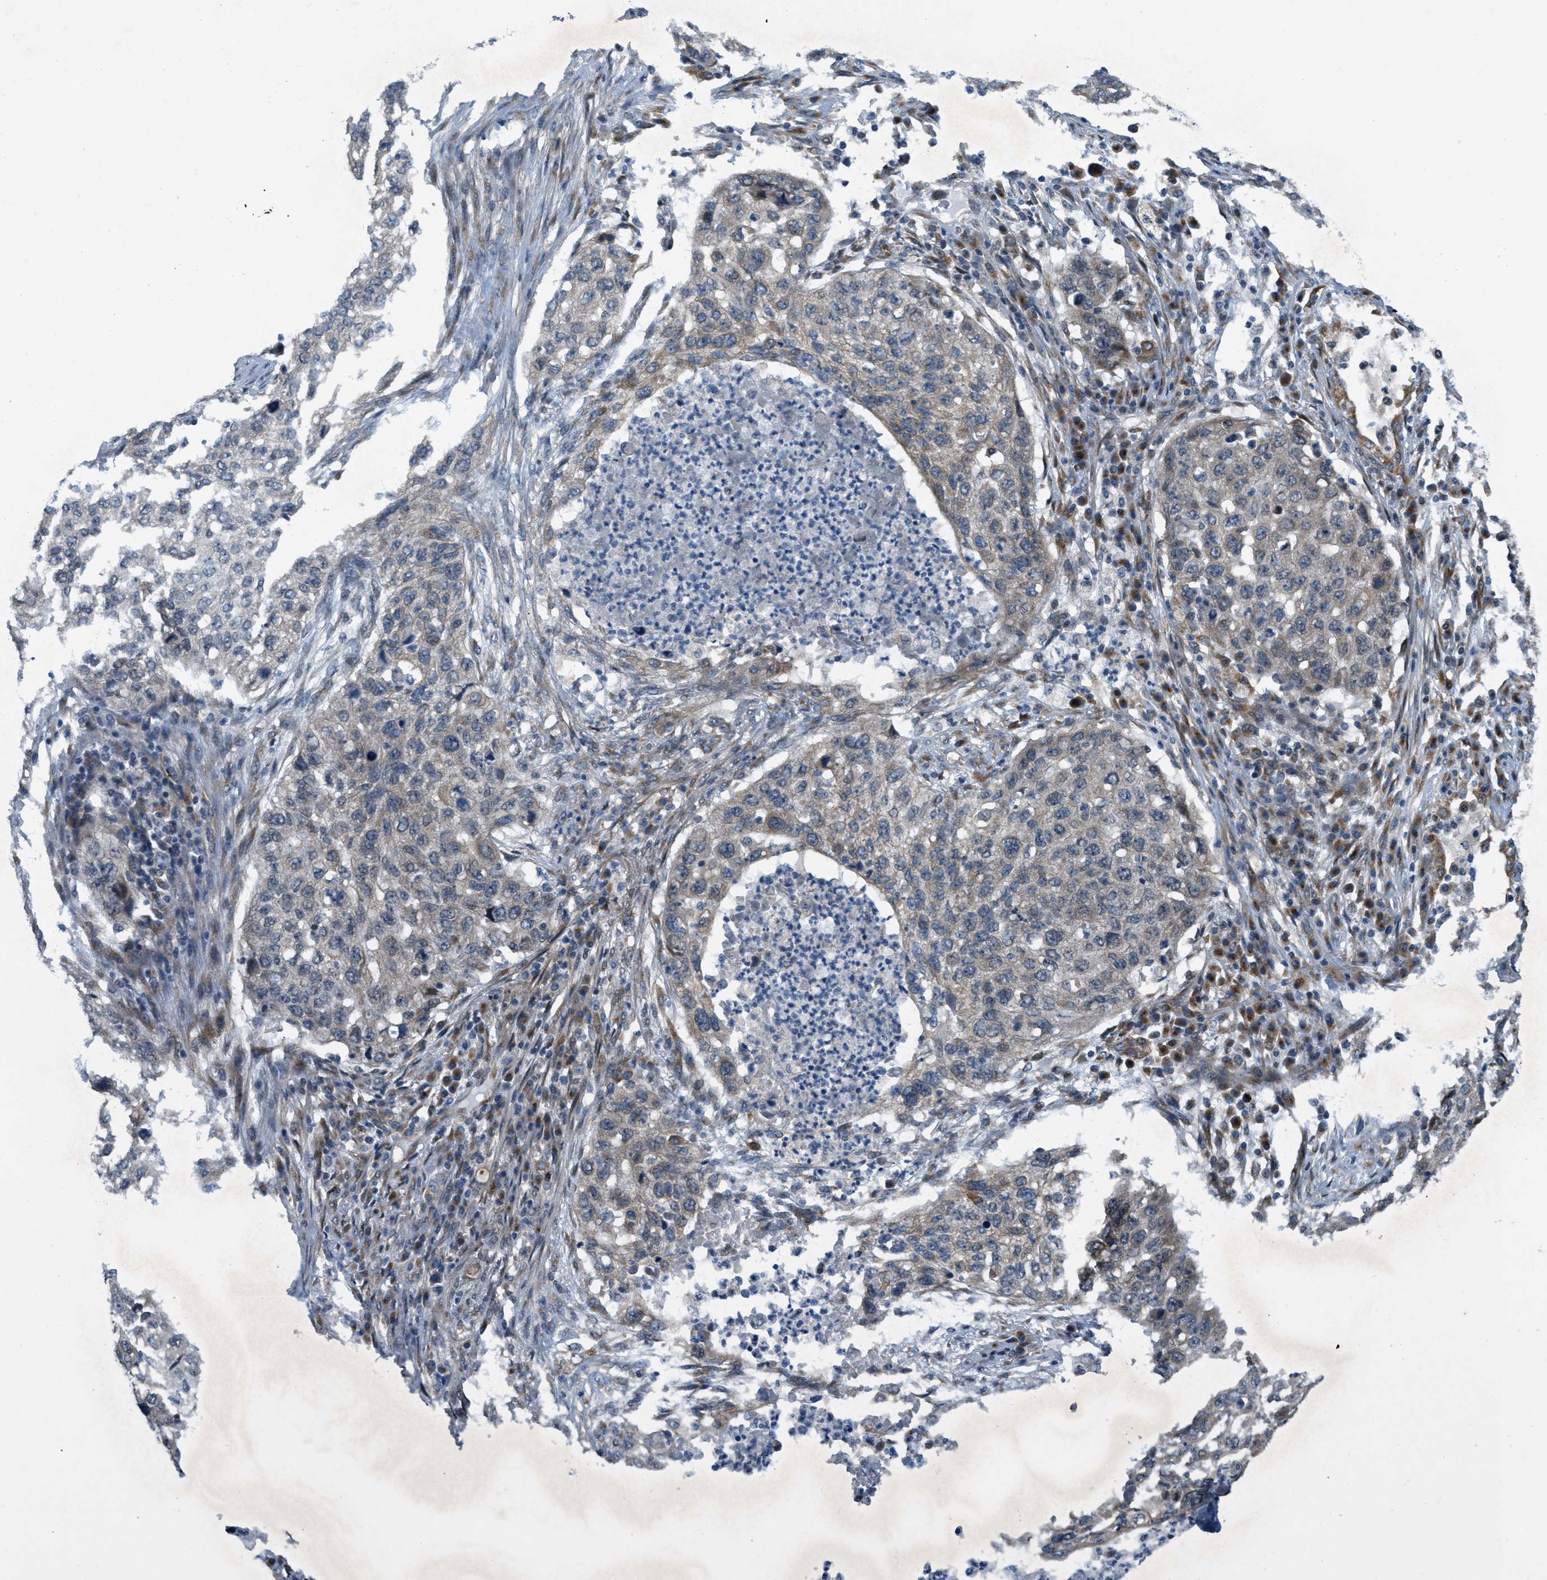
{"staining": {"intensity": "negative", "quantity": "none", "location": "none"}, "tissue": "lung cancer", "cell_type": "Tumor cells", "image_type": "cancer", "snomed": [{"axis": "morphology", "description": "Squamous cell carcinoma, NOS"}, {"axis": "topography", "description": "Lung"}], "caption": "An immunohistochemistry (IHC) histopathology image of lung cancer is shown. There is no staining in tumor cells of lung cancer.", "gene": "IFNLR1", "patient": {"sex": "female", "age": 63}}